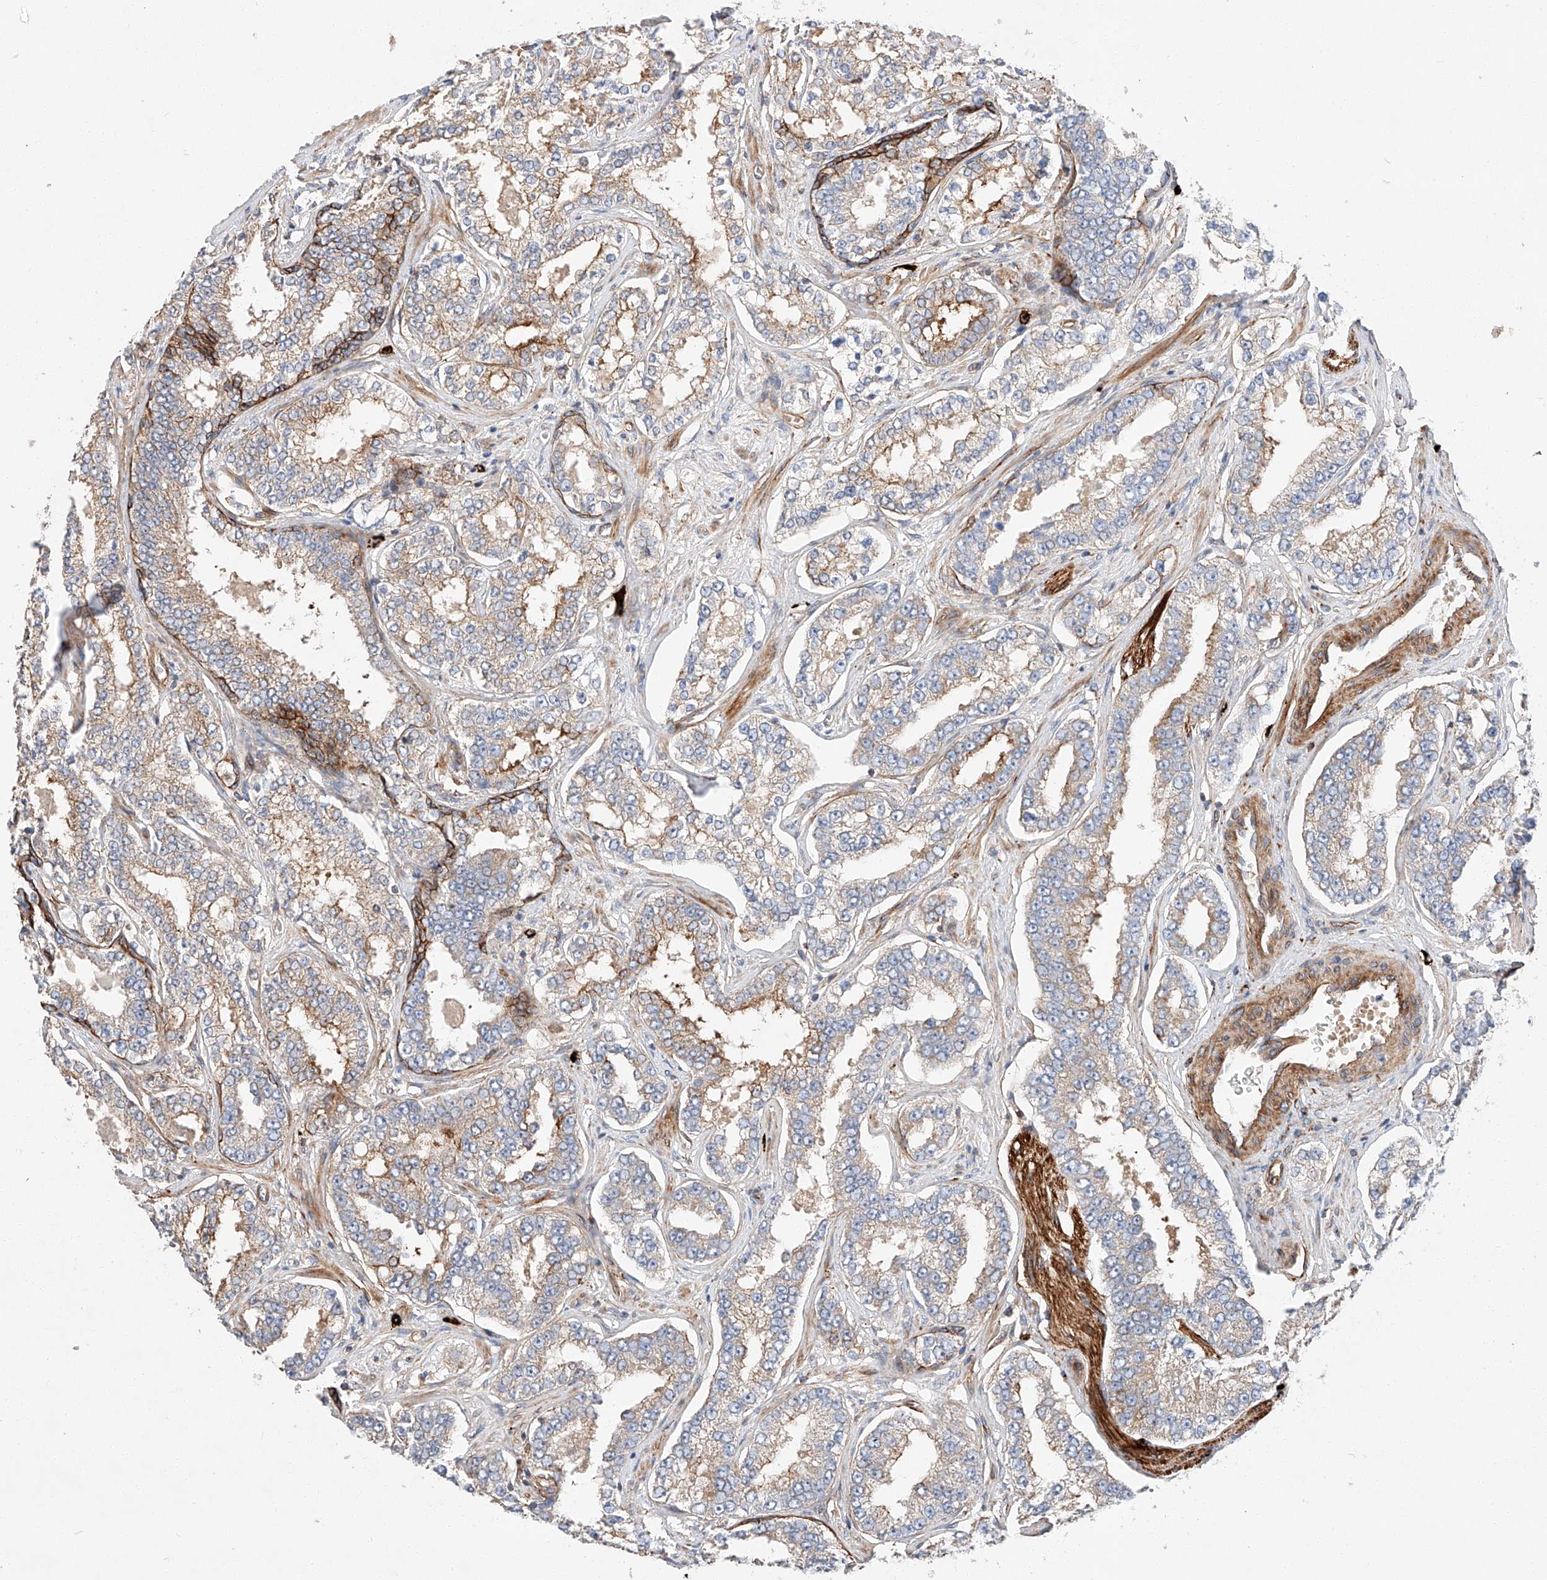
{"staining": {"intensity": "moderate", "quantity": "25%-75%", "location": "cytoplasmic/membranous"}, "tissue": "prostate cancer", "cell_type": "Tumor cells", "image_type": "cancer", "snomed": [{"axis": "morphology", "description": "Normal tissue, NOS"}, {"axis": "morphology", "description": "Adenocarcinoma, High grade"}, {"axis": "topography", "description": "Prostate"}], "caption": "A micrograph showing moderate cytoplasmic/membranous staining in about 25%-75% of tumor cells in prostate cancer (adenocarcinoma (high-grade)), as visualized by brown immunohistochemical staining.", "gene": "MINDY4", "patient": {"sex": "male", "age": 83}}